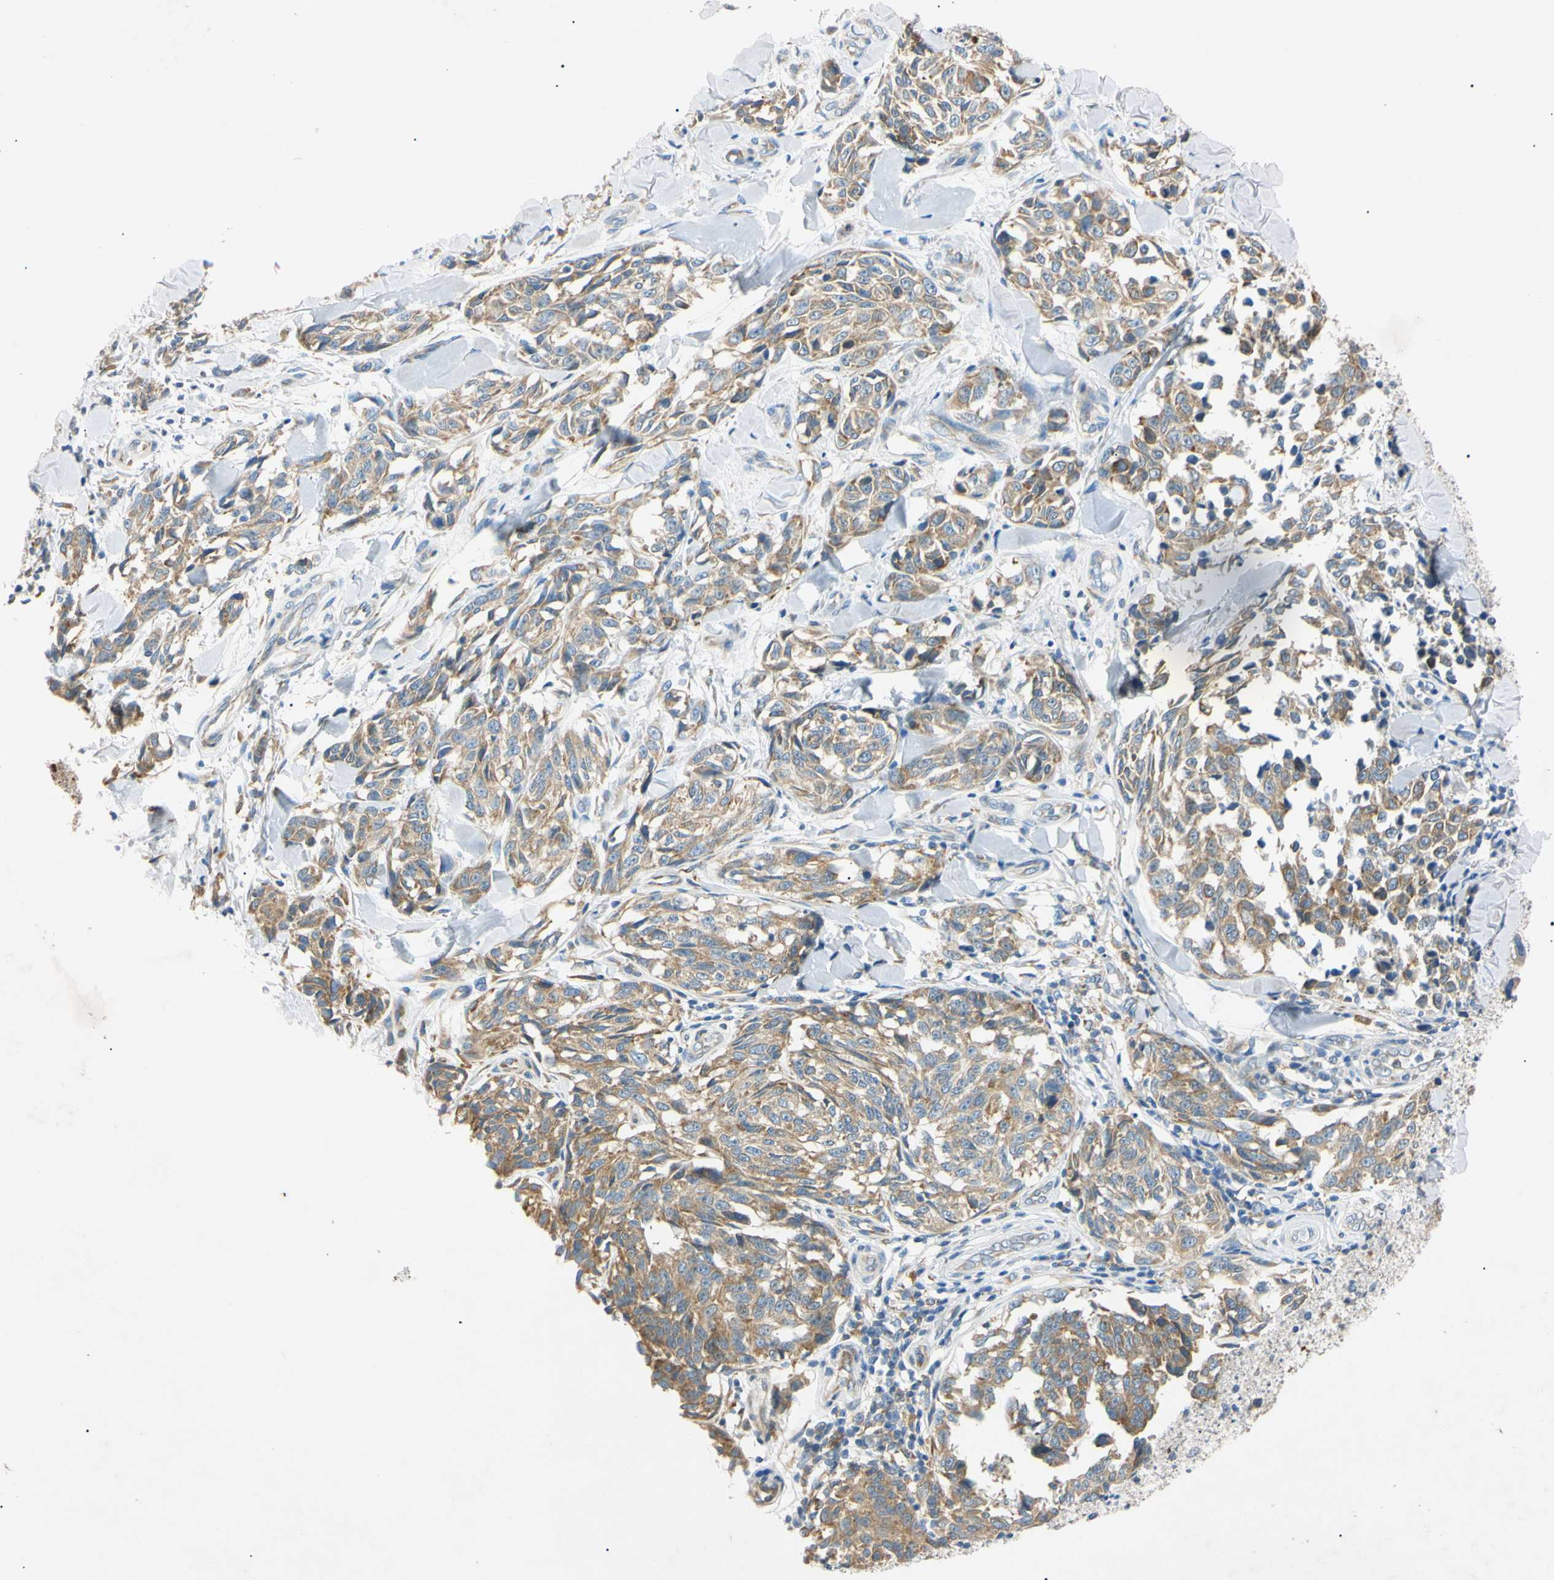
{"staining": {"intensity": "moderate", "quantity": ">75%", "location": "cytoplasmic/membranous"}, "tissue": "melanoma", "cell_type": "Tumor cells", "image_type": "cancer", "snomed": [{"axis": "morphology", "description": "Malignant melanoma, NOS"}, {"axis": "topography", "description": "Skin"}], "caption": "Tumor cells display medium levels of moderate cytoplasmic/membranous expression in about >75% of cells in malignant melanoma.", "gene": "DNAJB12", "patient": {"sex": "female", "age": 64}}